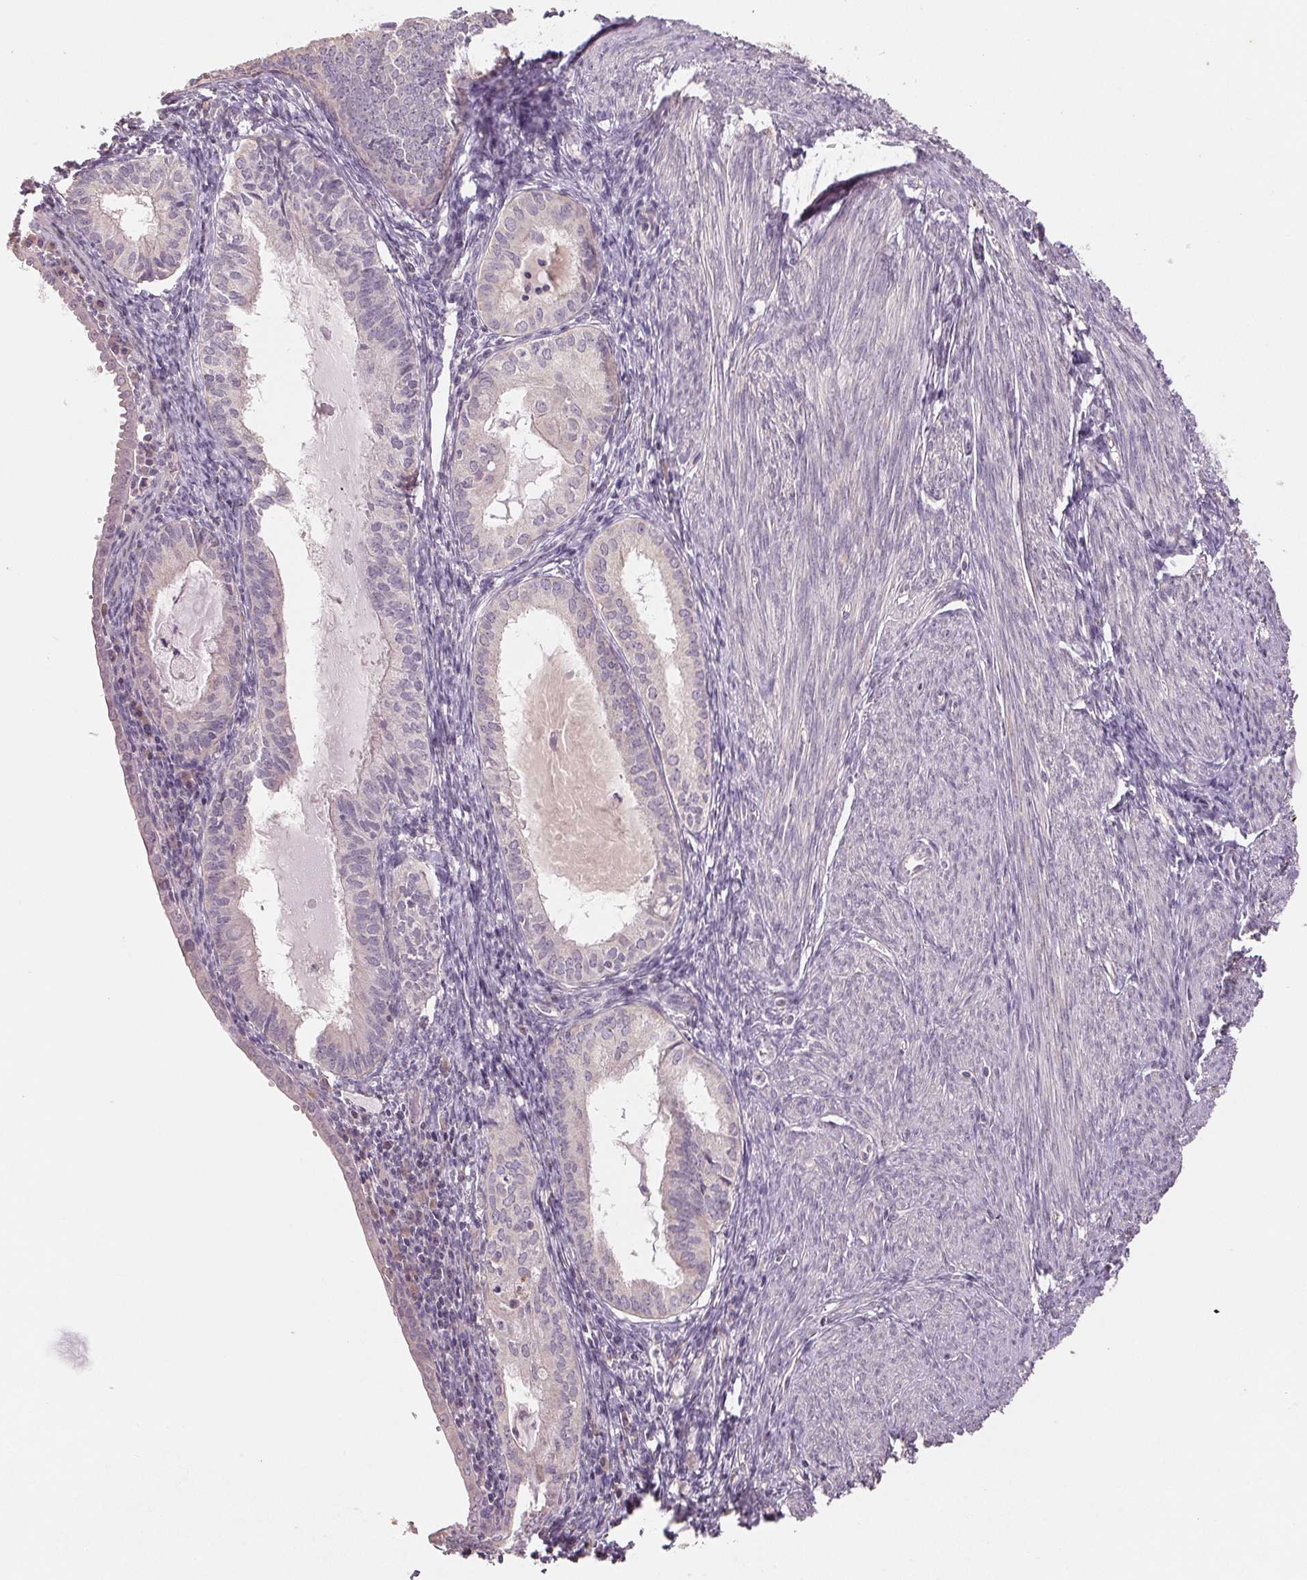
{"staining": {"intensity": "negative", "quantity": "none", "location": "none"}, "tissue": "endometrial cancer", "cell_type": "Tumor cells", "image_type": "cancer", "snomed": [{"axis": "morphology", "description": "Carcinoma, NOS"}, {"axis": "topography", "description": "Endometrium"}], "caption": "Immunohistochemistry (IHC) photomicrograph of neoplastic tissue: human endometrial carcinoma stained with DAB shows no significant protein expression in tumor cells.", "gene": "COX14", "patient": {"sex": "female", "age": 62}}